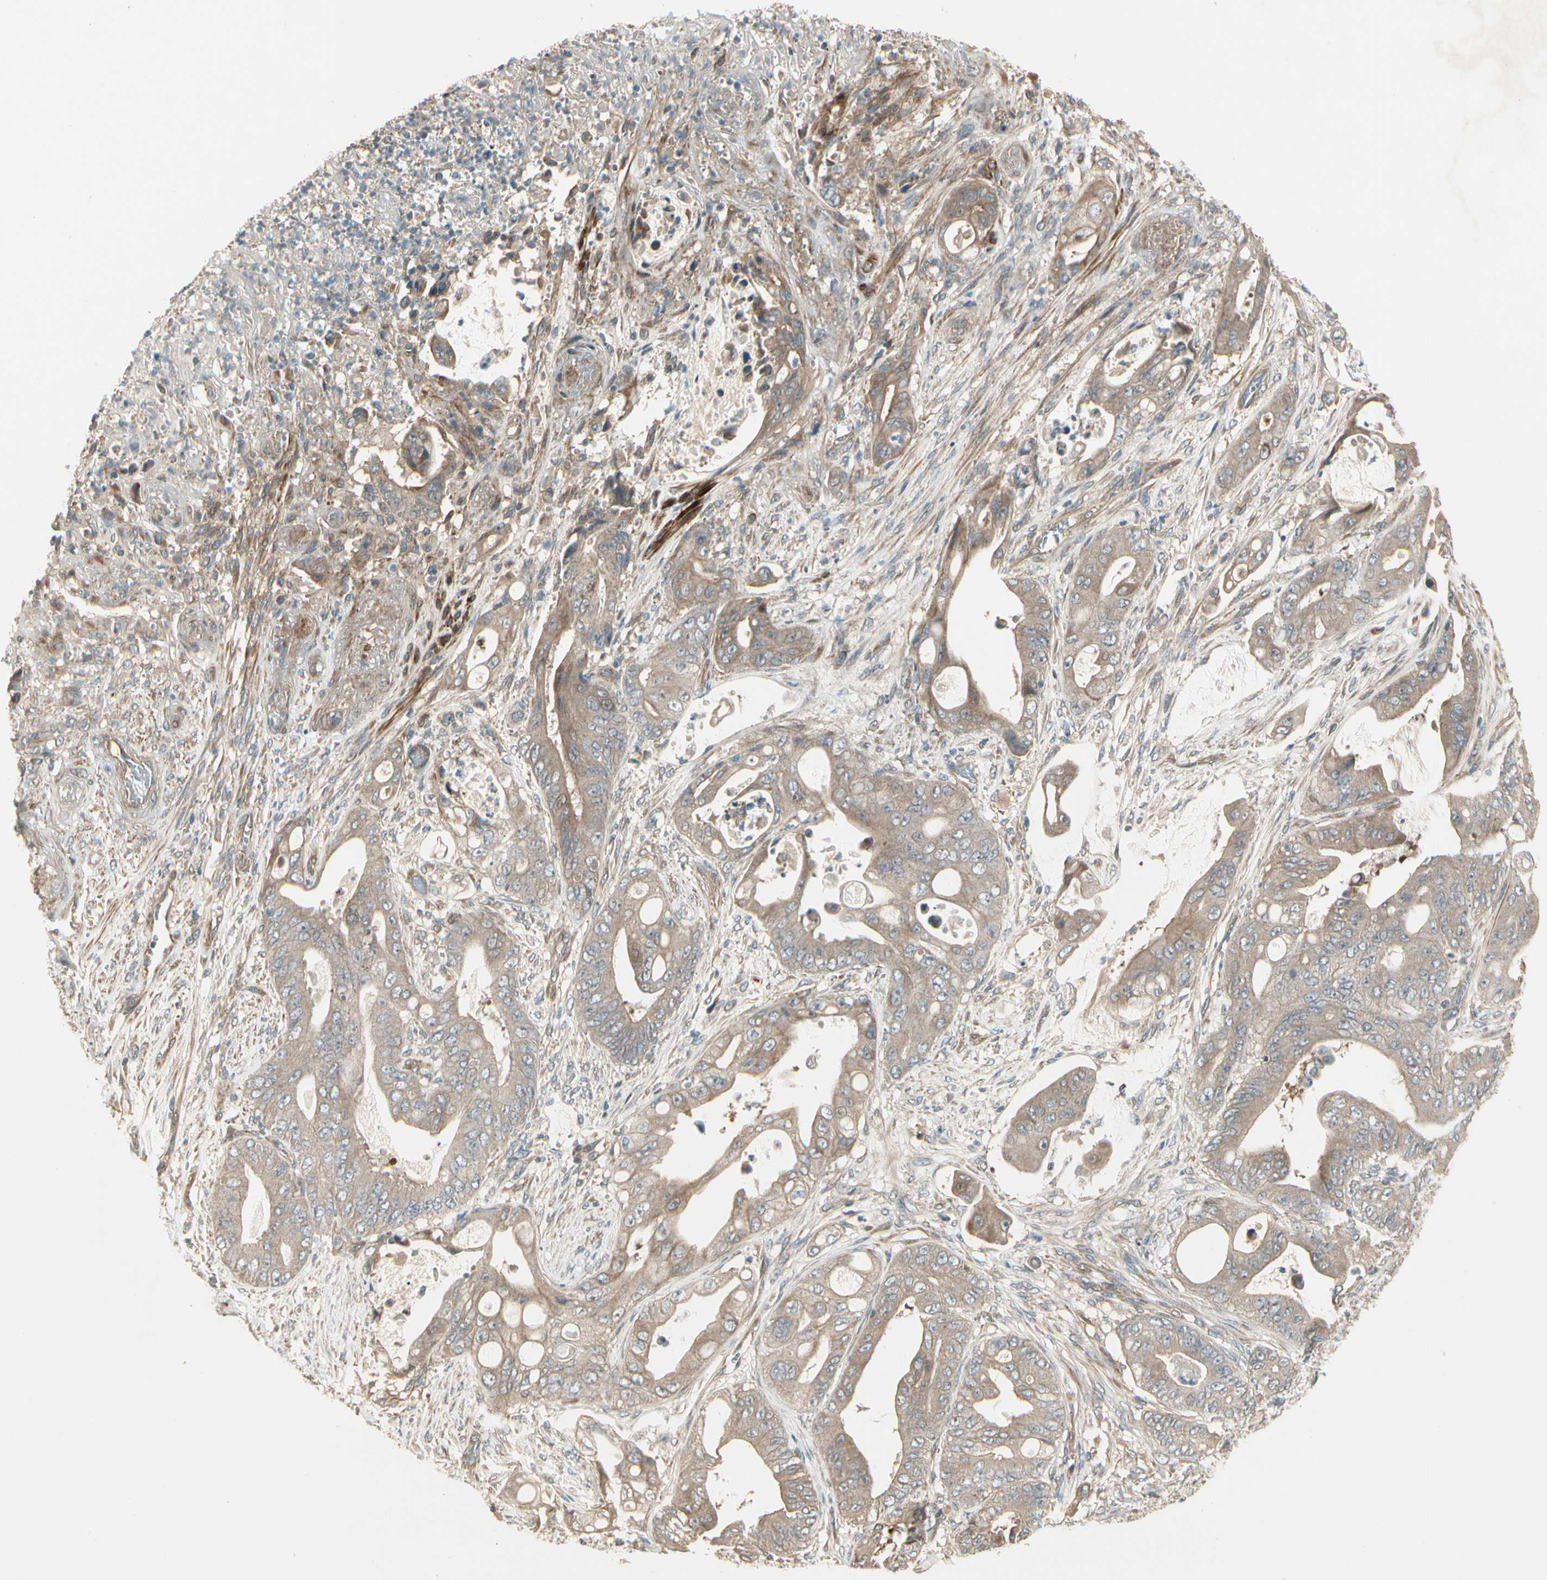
{"staining": {"intensity": "weak", "quantity": ">75%", "location": "cytoplasmic/membranous"}, "tissue": "stomach cancer", "cell_type": "Tumor cells", "image_type": "cancer", "snomed": [{"axis": "morphology", "description": "Adenocarcinoma, NOS"}, {"axis": "topography", "description": "Stomach"}], "caption": "Protein expression analysis of stomach cancer reveals weak cytoplasmic/membranous staining in about >75% of tumor cells.", "gene": "ACVR1", "patient": {"sex": "female", "age": 73}}